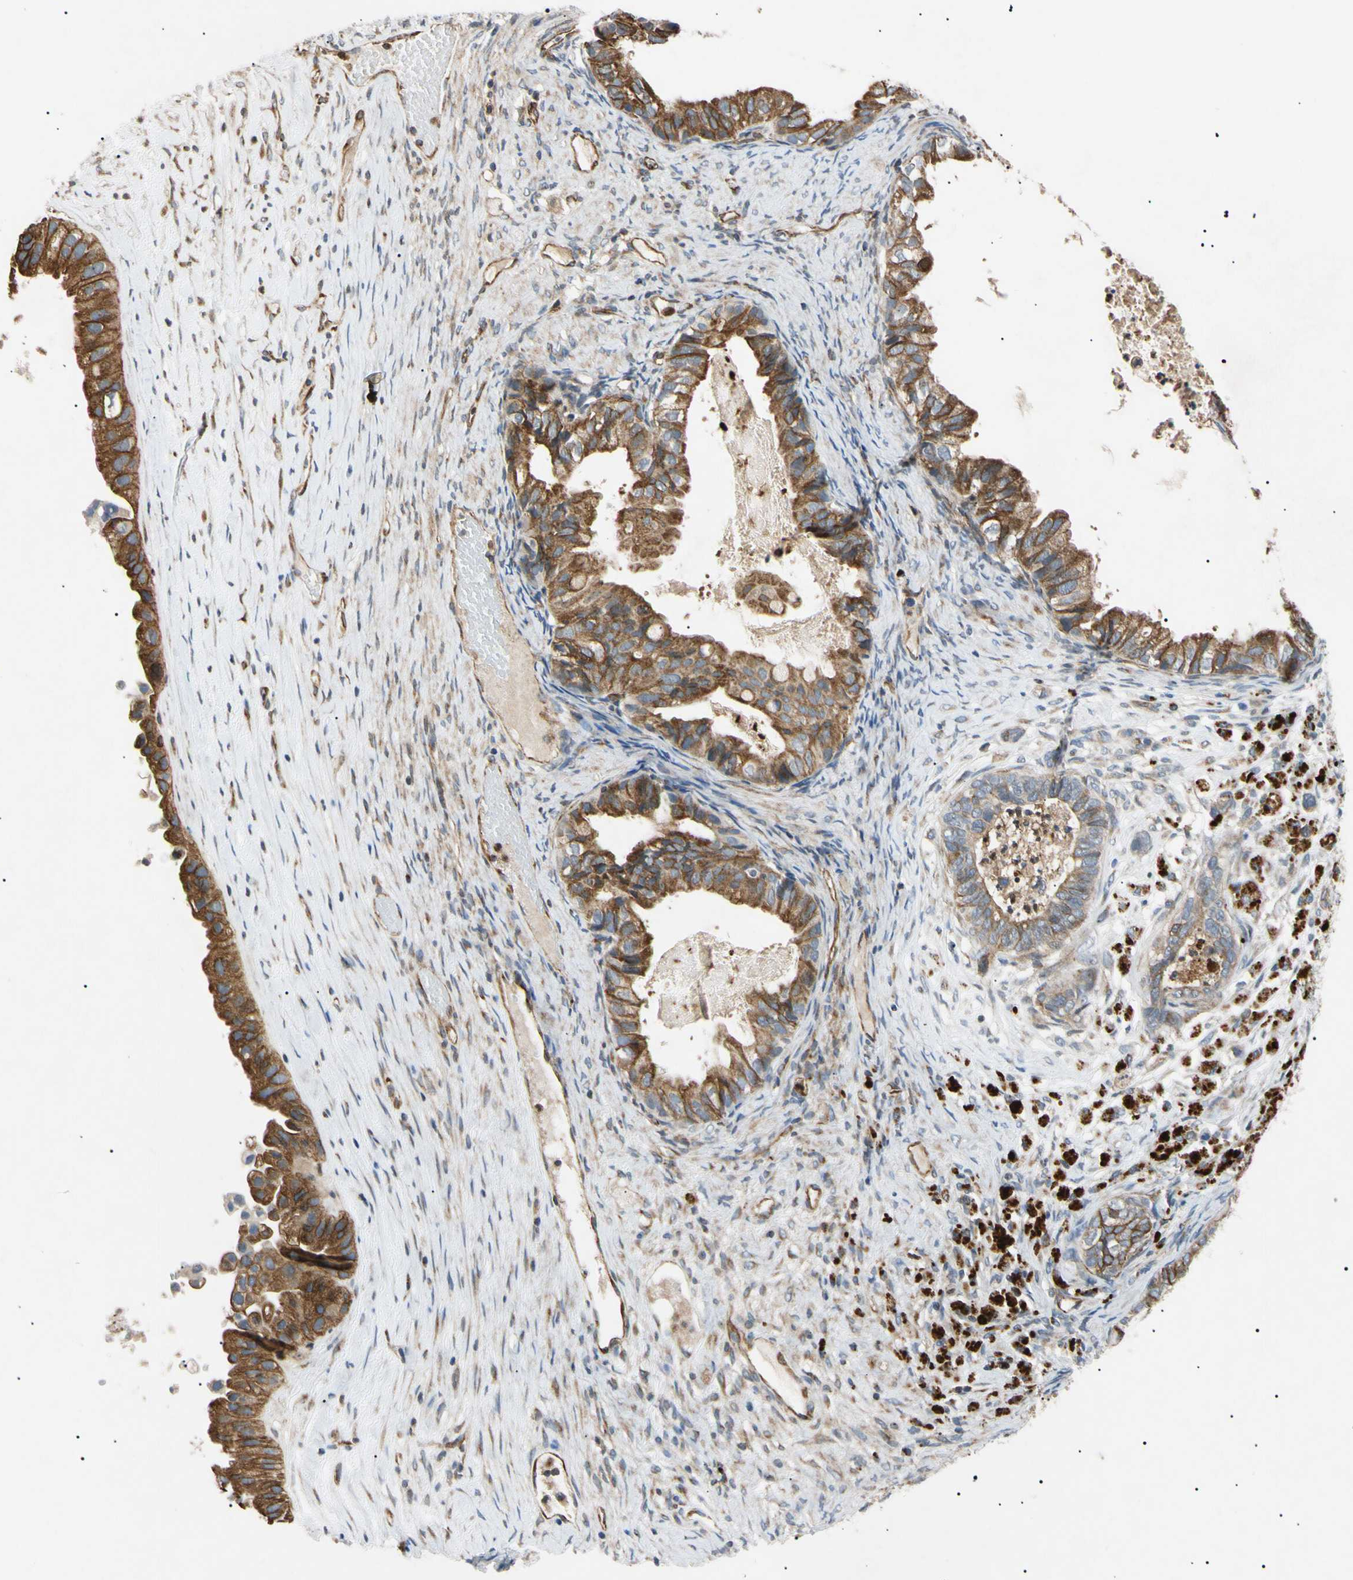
{"staining": {"intensity": "moderate", "quantity": "25%-75%", "location": "cytoplasmic/membranous"}, "tissue": "ovarian cancer", "cell_type": "Tumor cells", "image_type": "cancer", "snomed": [{"axis": "morphology", "description": "Cystadenocarcinoma, mucinous, NOS"}, {"axis": "topography", "description": "Ovary"}], "caption": "Immunohistochemistry histopathology image of neoplastic tissue: human ovarian cancer (mucinous cystadenocarcinoma) stained using immunohistochemistry displays medium levels of moderate protein expression localized specifically in the cytoplasmic/membranous of tumor cells, appearing as a cytoplasmic/membranous brown color.", "gene": "TUBB4A", "patient": {"sex": "female", "age": 80}}